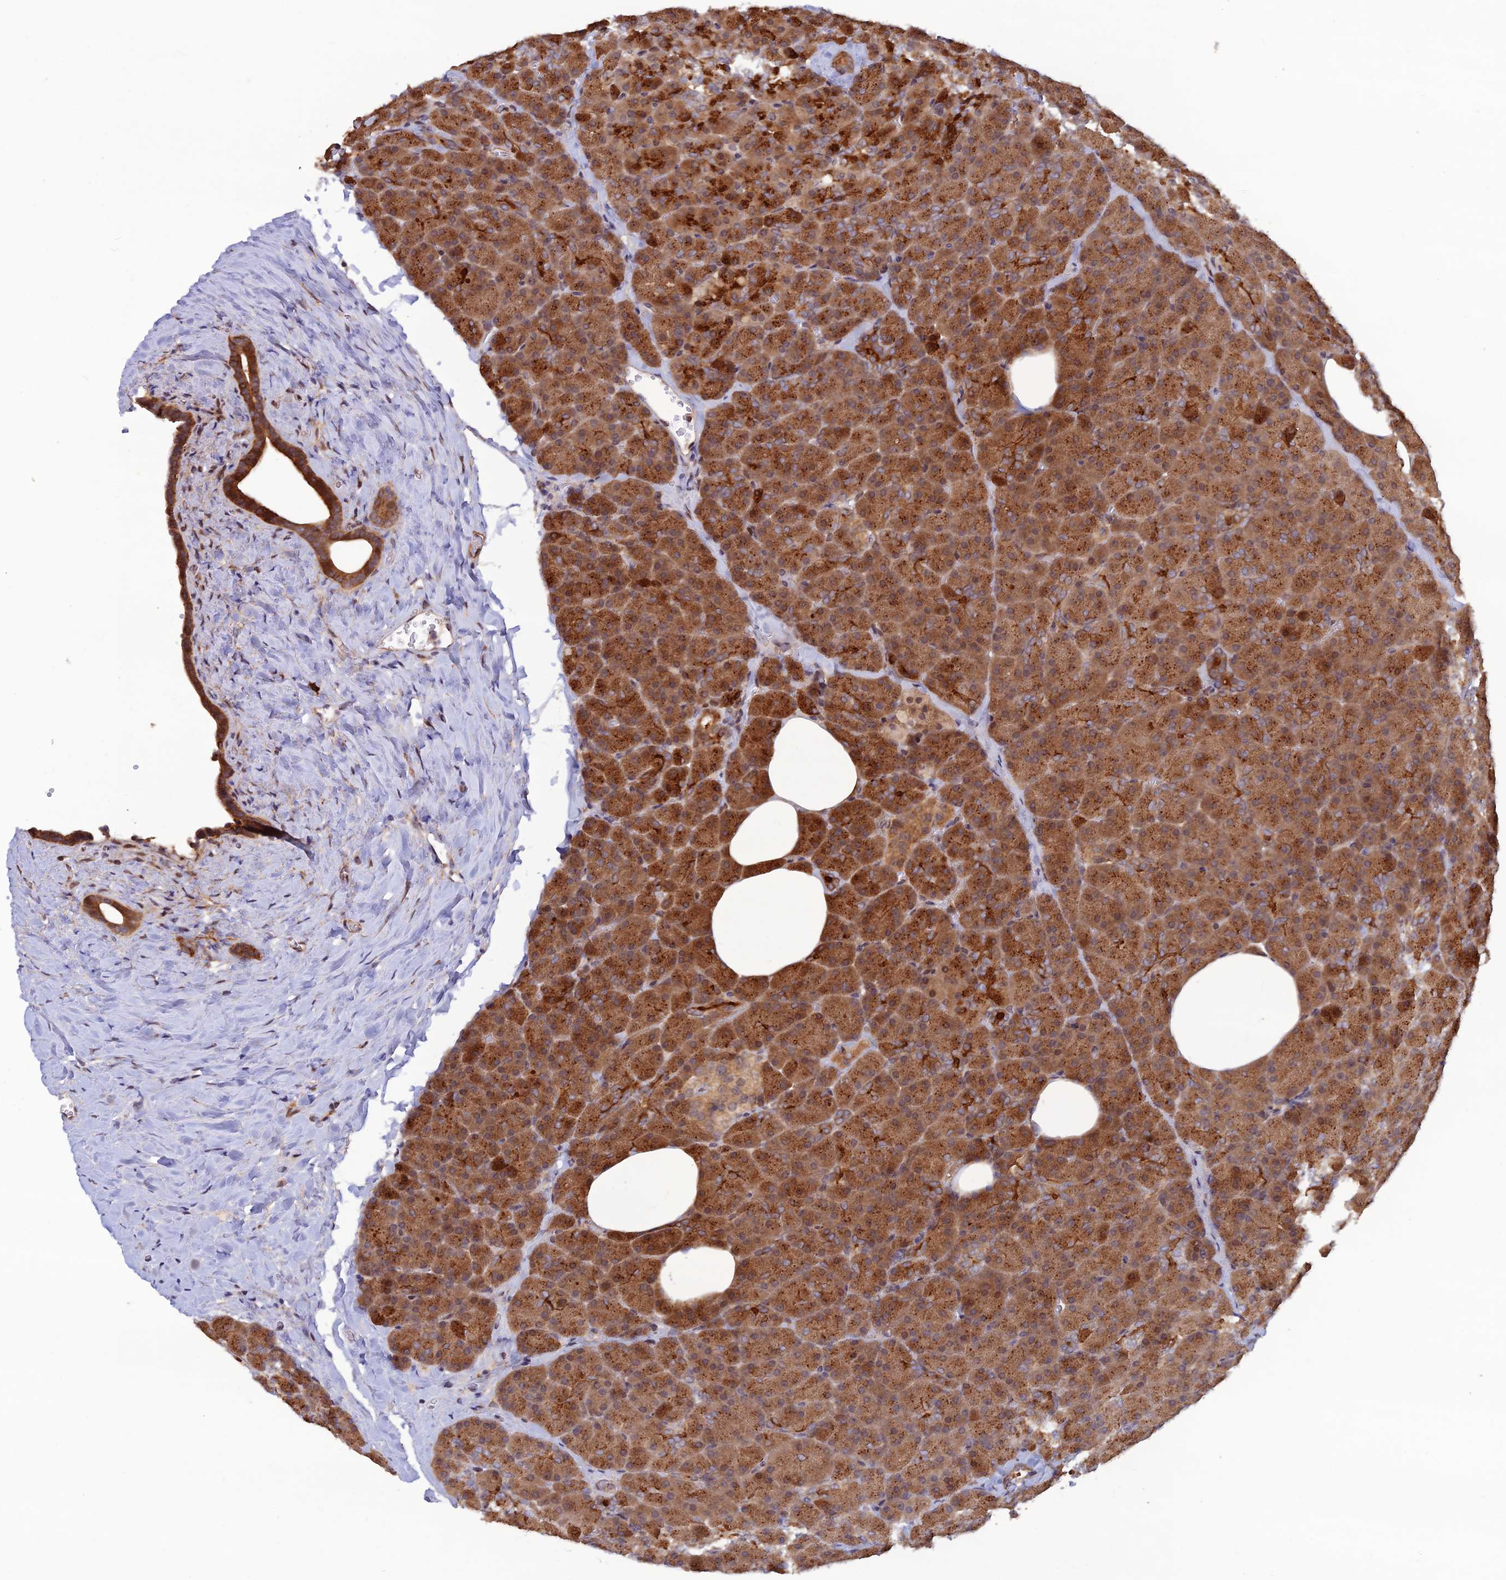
{"staining": {"intensity": "strong", "quantity": ">75%", "location": "cytoplasmic/membranous"}, "tissue": "pancreas", "cell_type": "Exocrine glandular cells", "image_type": "normal", "snomed": [{"axis": "morphology", "description": "Normal tissue, NOS"}, {"axis": "morphology", "description": "Carcinoid, malignant, NOS"}, {"axis": "topography", "description": "Pancreas"}], "caption": "Pancreas stained with a brown dye displays strong cytoplasmic/membranous positive expression in approximately >75% of exocrine glandular cells.", "gene": "ZNF565", "patient": {"sex": "female", "age": 35}}